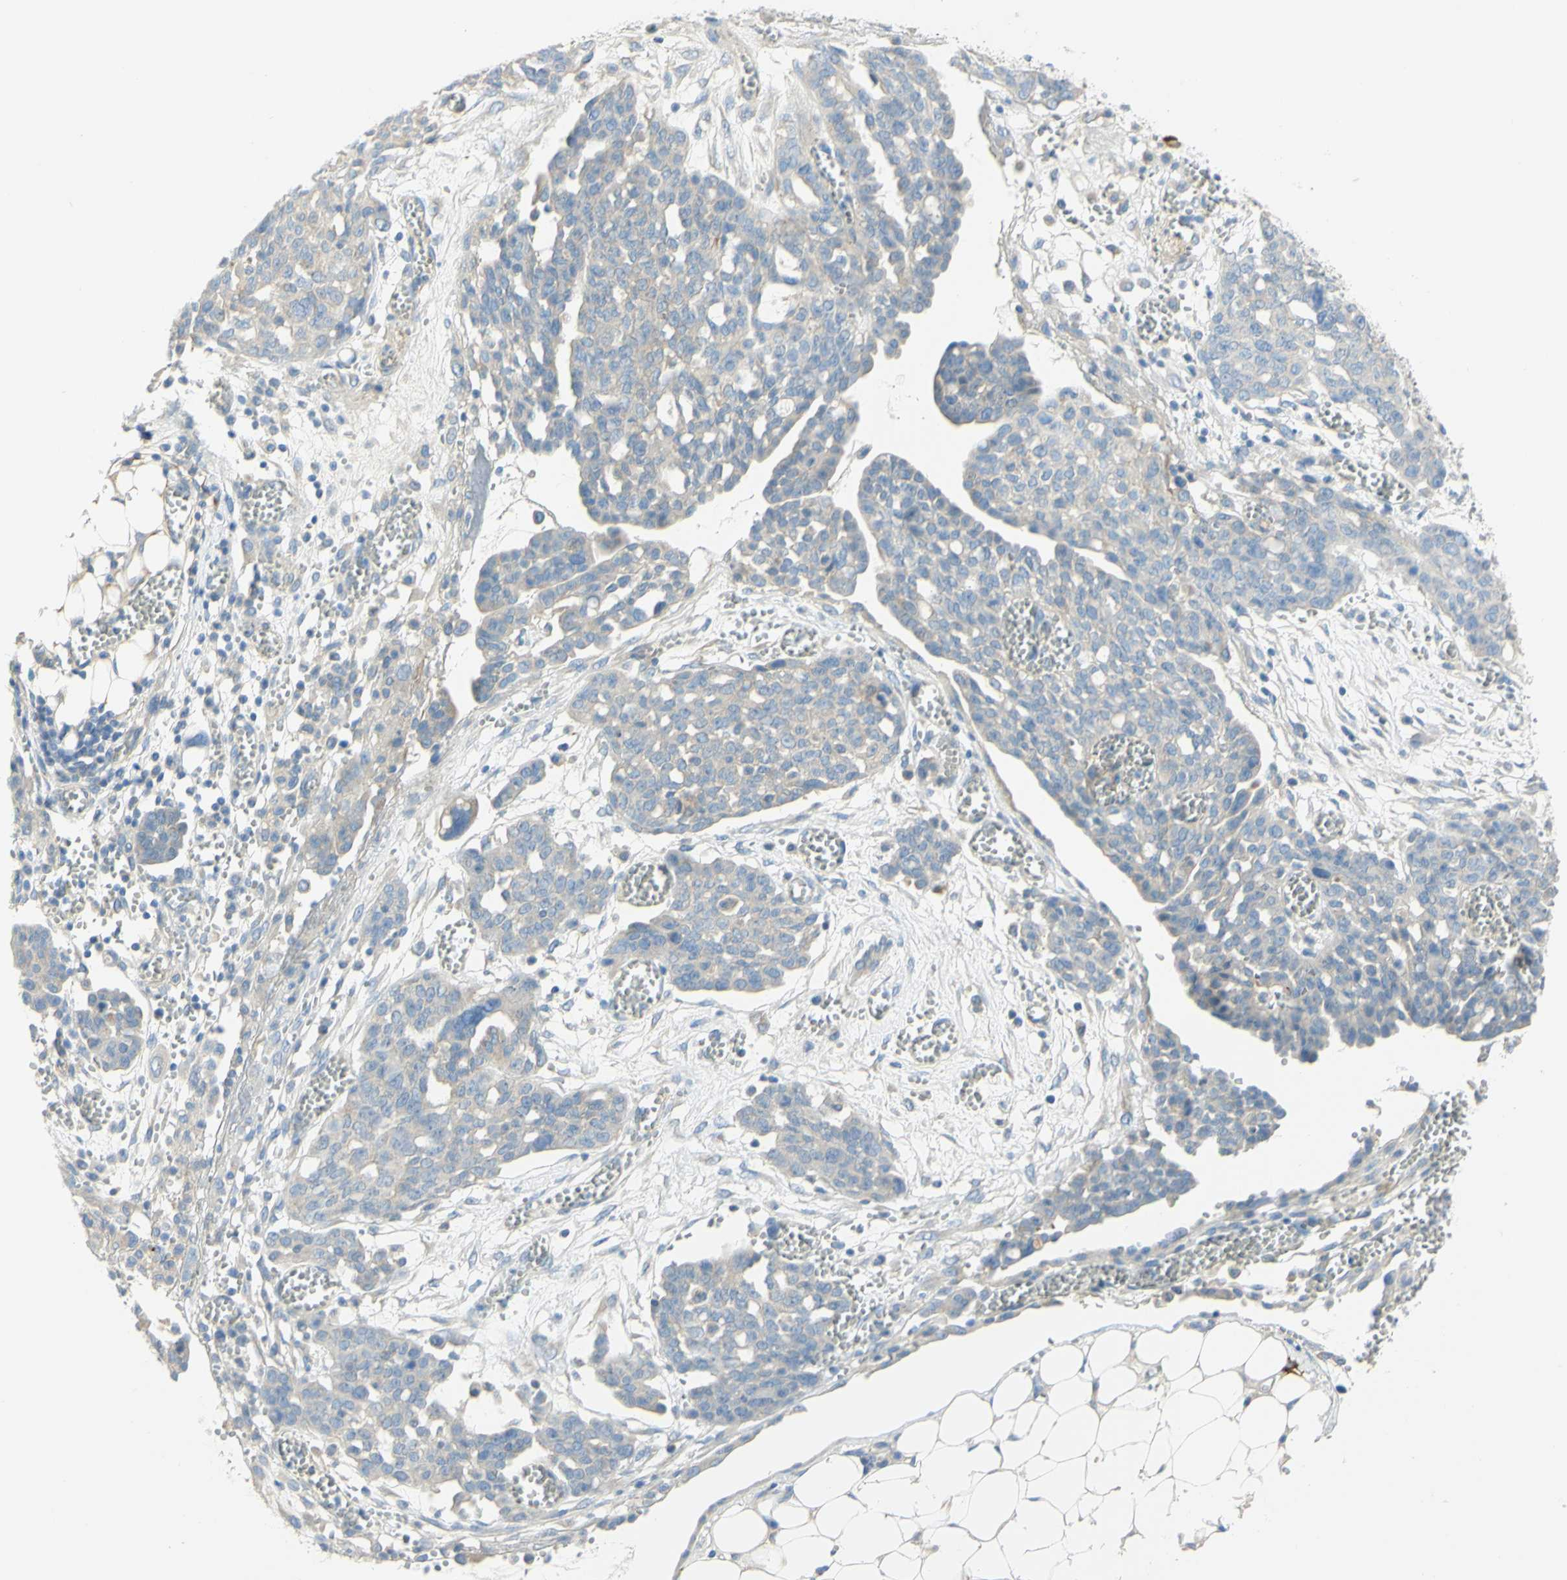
{"staining": {"intensity": "negative", "quantity": "none", "location": "none"}, "tissue": "ovarian cancer", "cell_type": "Tumor cells", "image_type": "cancer", "snomed": [{"axis": "morphology", "description": "Cystadenocarcinoma, serous, NOS"}, {"axis": "topography", "description": "Soft tissue"}, {"axis": "topography", "description": "Ovary"}], "caption": "A high-resolution image shows immunohistochemistry staining of ovarian serous cystadenocarcinoma, which demonstrates no significant expression in tumor cells.", "gene": "GCNT3", "patient": {"sex": "female", "age": 57}}